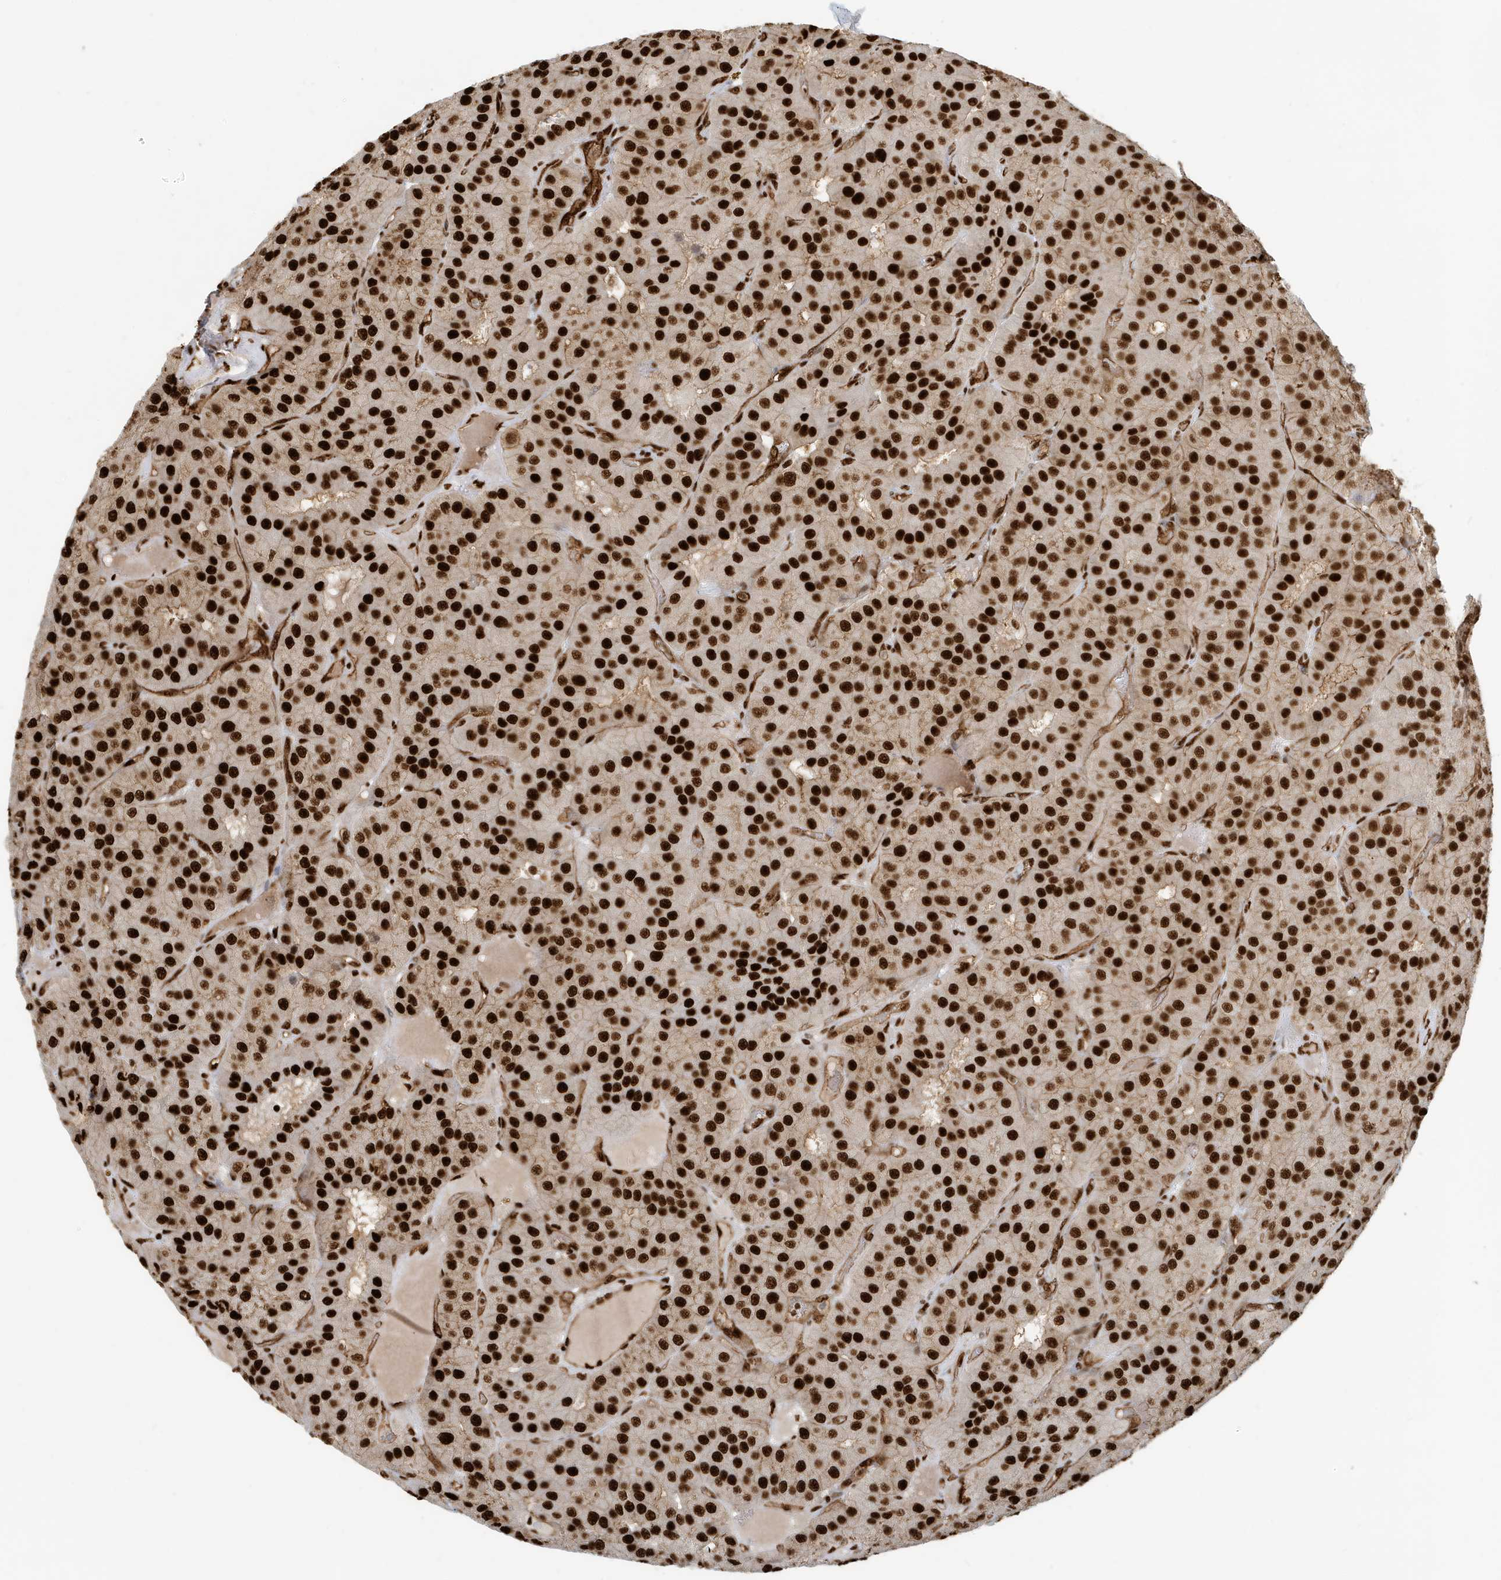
{"staining": {"intensity": "strong", "quantity": ">75%", "location": "nuclear"}, "tissue": "parathyroid gland", "cell_type": "Glandular cells", "image_type": "normal", "snomed": [{"axis": "morphology", "description": "Normal tissue, NOS"}, {"axis": "morphology", "description": "Adenoma, NOS"}, {"axis": "topography", "description": "Parathyroid gland"}], "caption": "This histopathology image displays IHC staining of benign human parathyroid gland, with high strong nuclear expression in approximately >75% of glandular cells.", "gene": "CKS1B", "patient": {"sex": "female", "age": 86}}